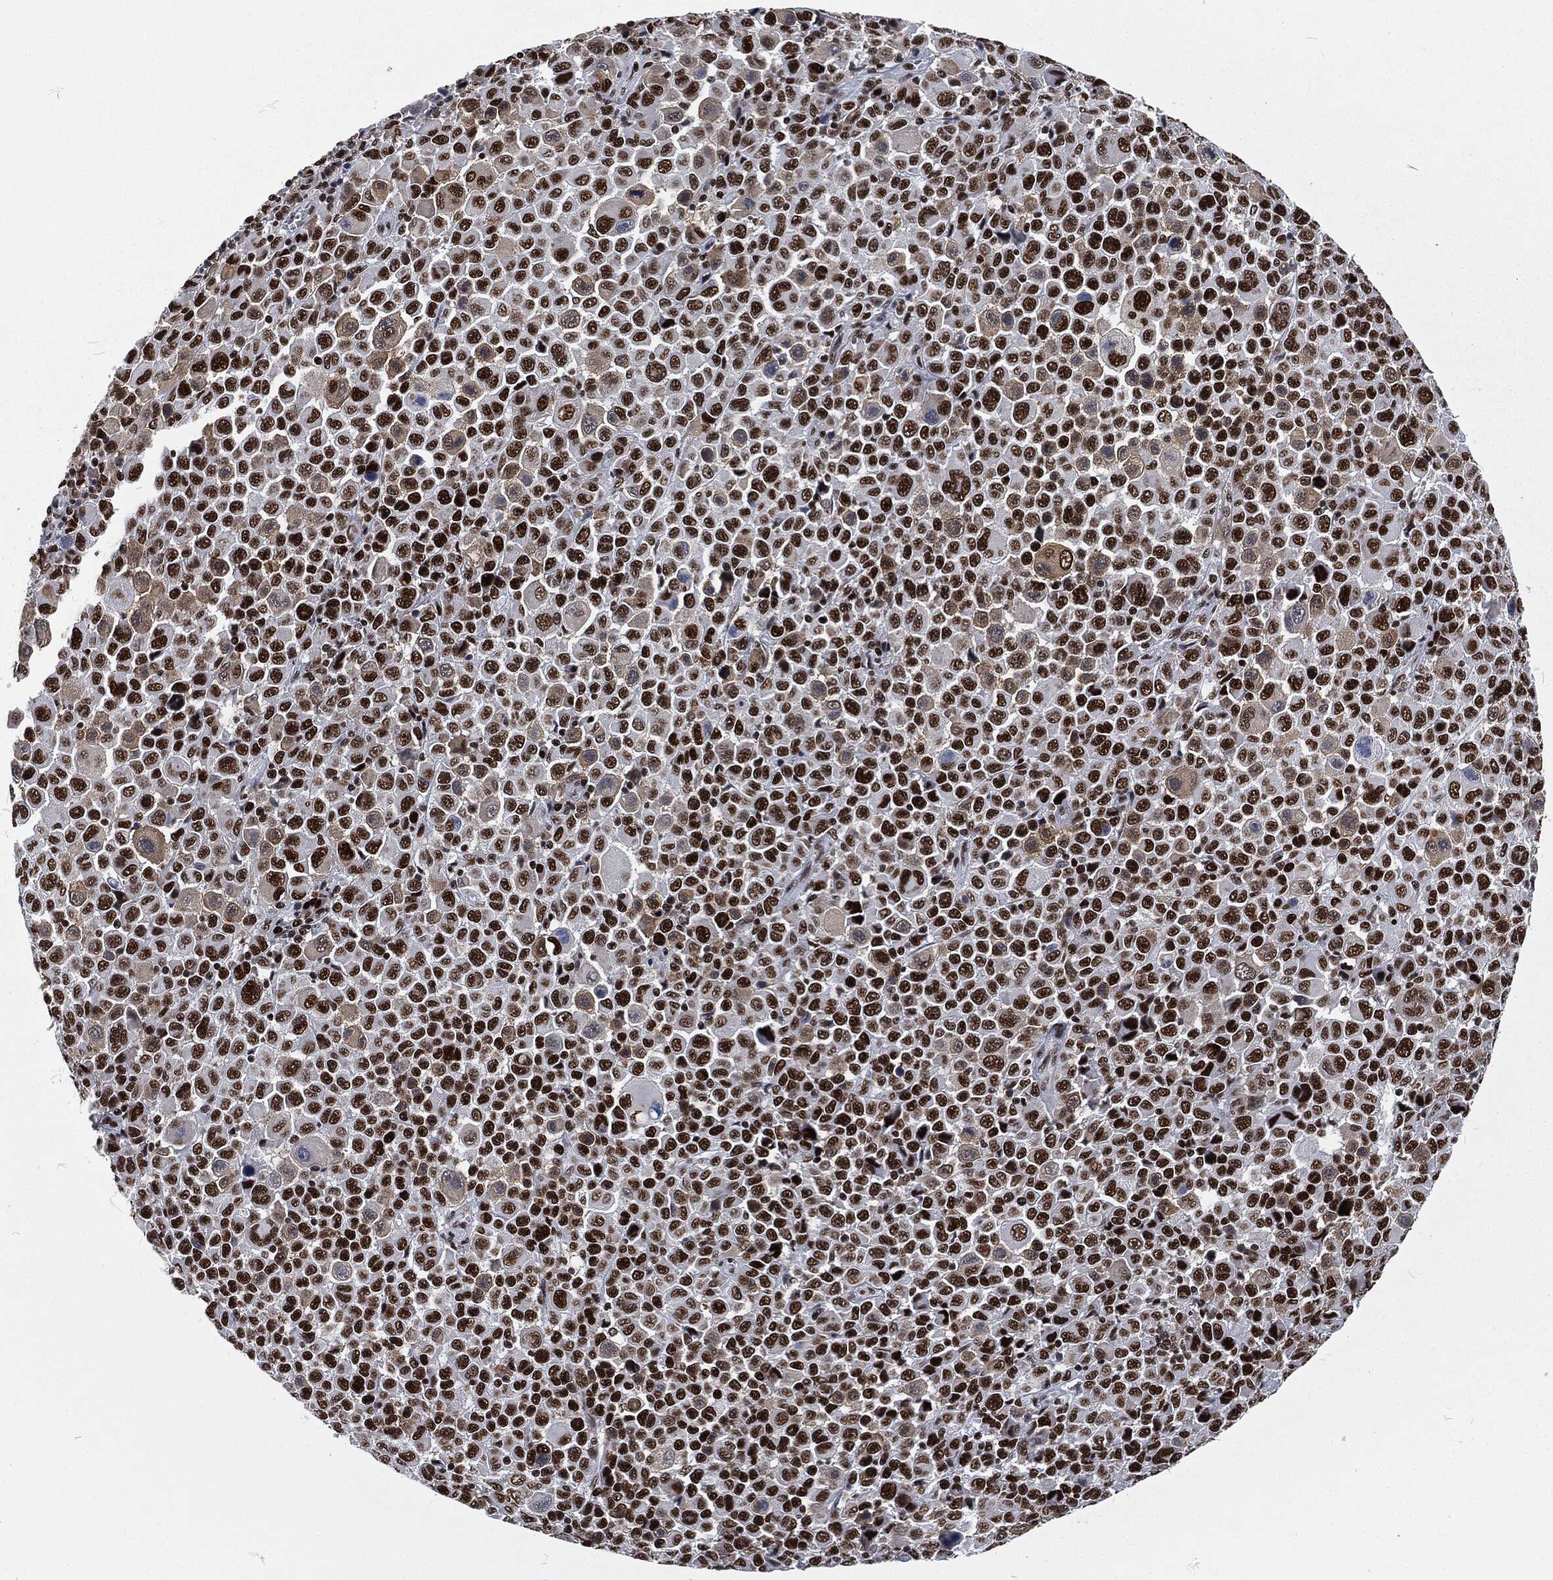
{"staining": {"intensity": "strong", "quantity": ">75%", "location": "nuclear"}, "tissue": "melanoma", "cell_type": "Tumor cells", "image_type": "cancer", "snomed": [{"axis": "morphology", "description": "Malignant melanoma, NOS"}, {"axis": "topography", "description": "Skin"}], "caption": "Strong nuclear positivity is present in about >75% of tumor cells in malignant melanoma.", "gene": "DCPS", "patient": {"sex": "female", "age": 57}}